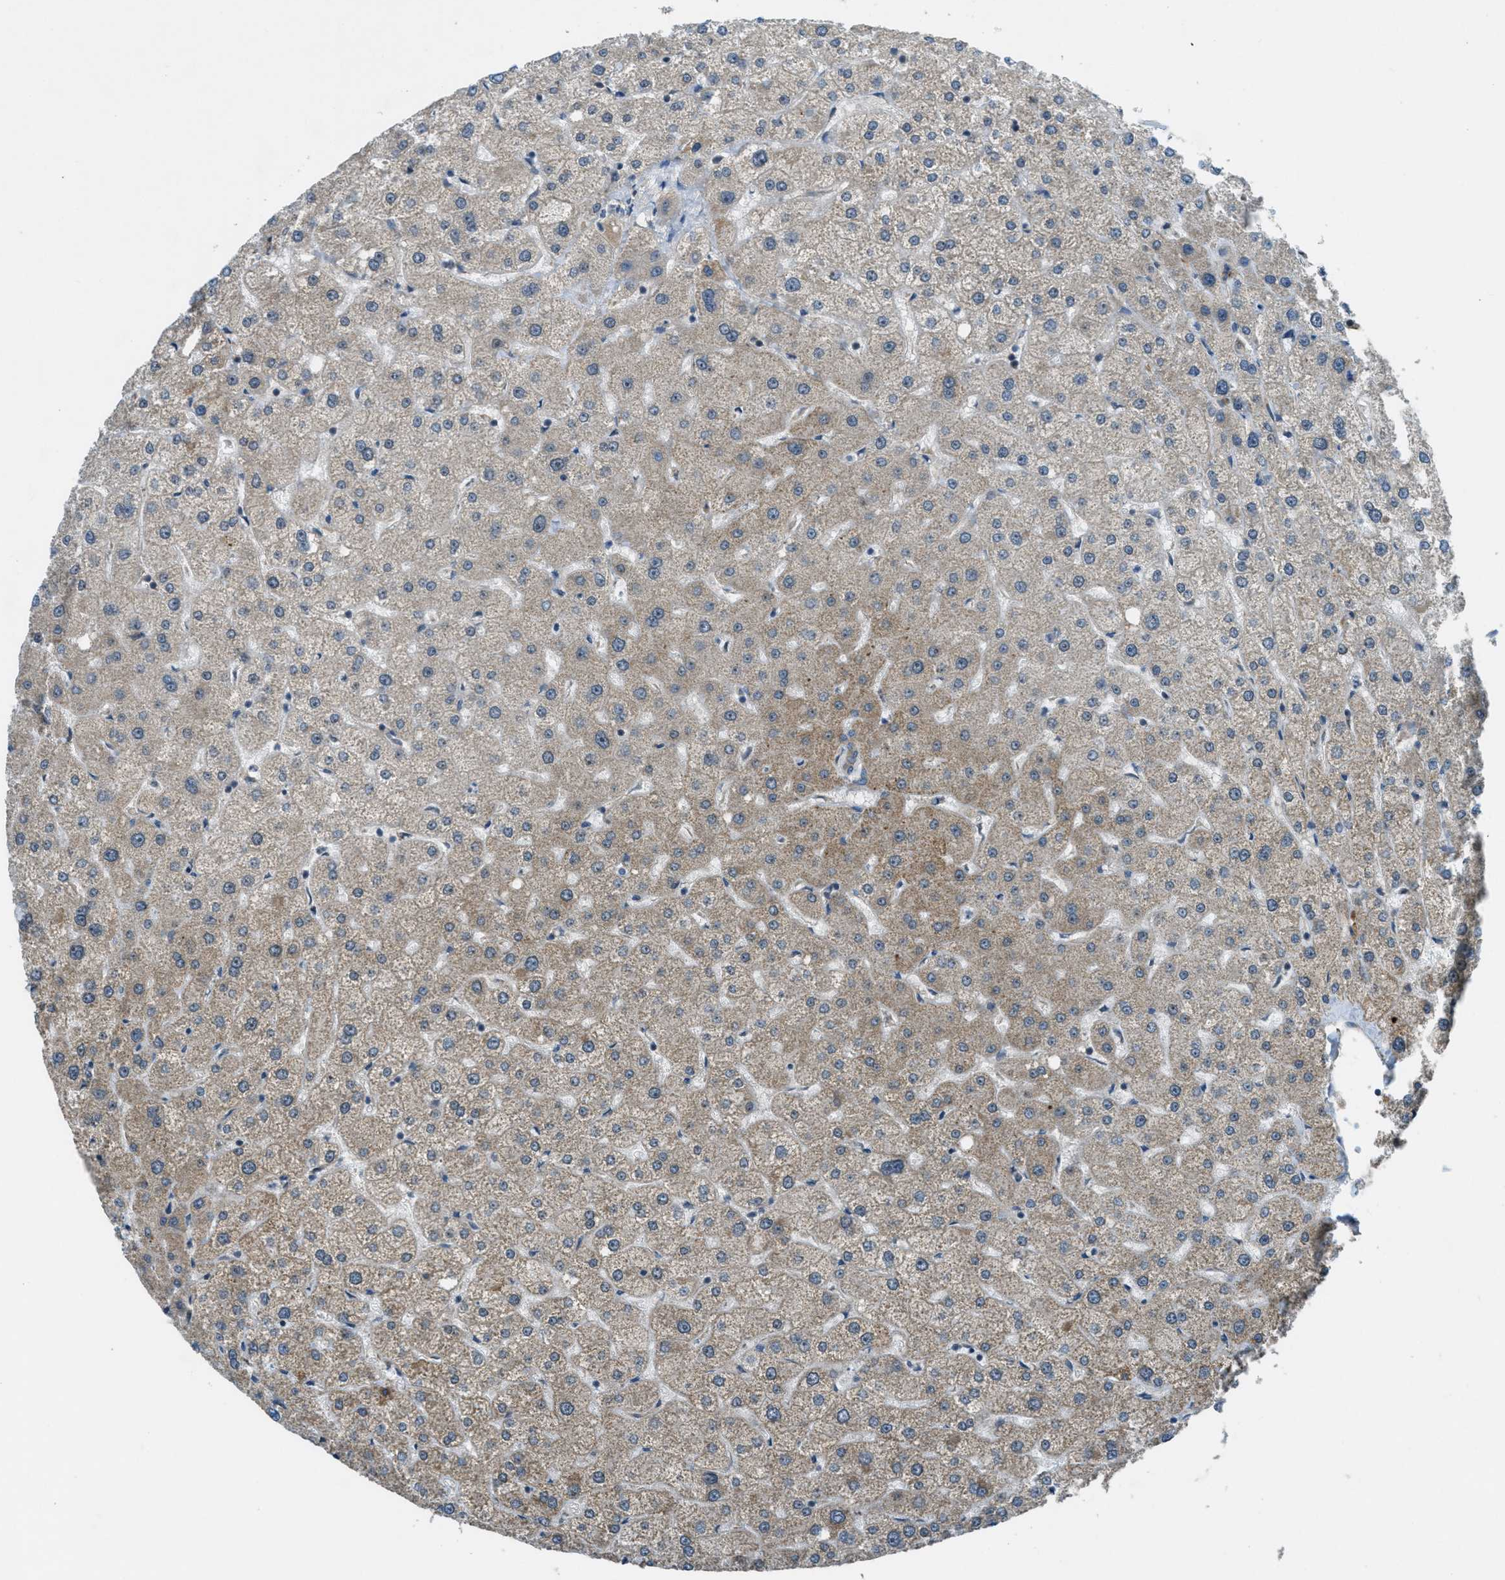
{"staining": {"intensity": "negative", "quantity": "none", "location": "none"}, "tissue": "liver", "cell_type": "Cholangiocytes", "image_type": "normal", "snomed": [{"axis": "morphology", "description": "Normal tissue, NOS"}, {"axis": "topography", "description": "Liver"}], "caption": "This is an IHC histopathology image of benign human liver. There is no expression in cholangiocytes.", "gene": "VEZT", "patient": {"sex": "male", "age": 73}}